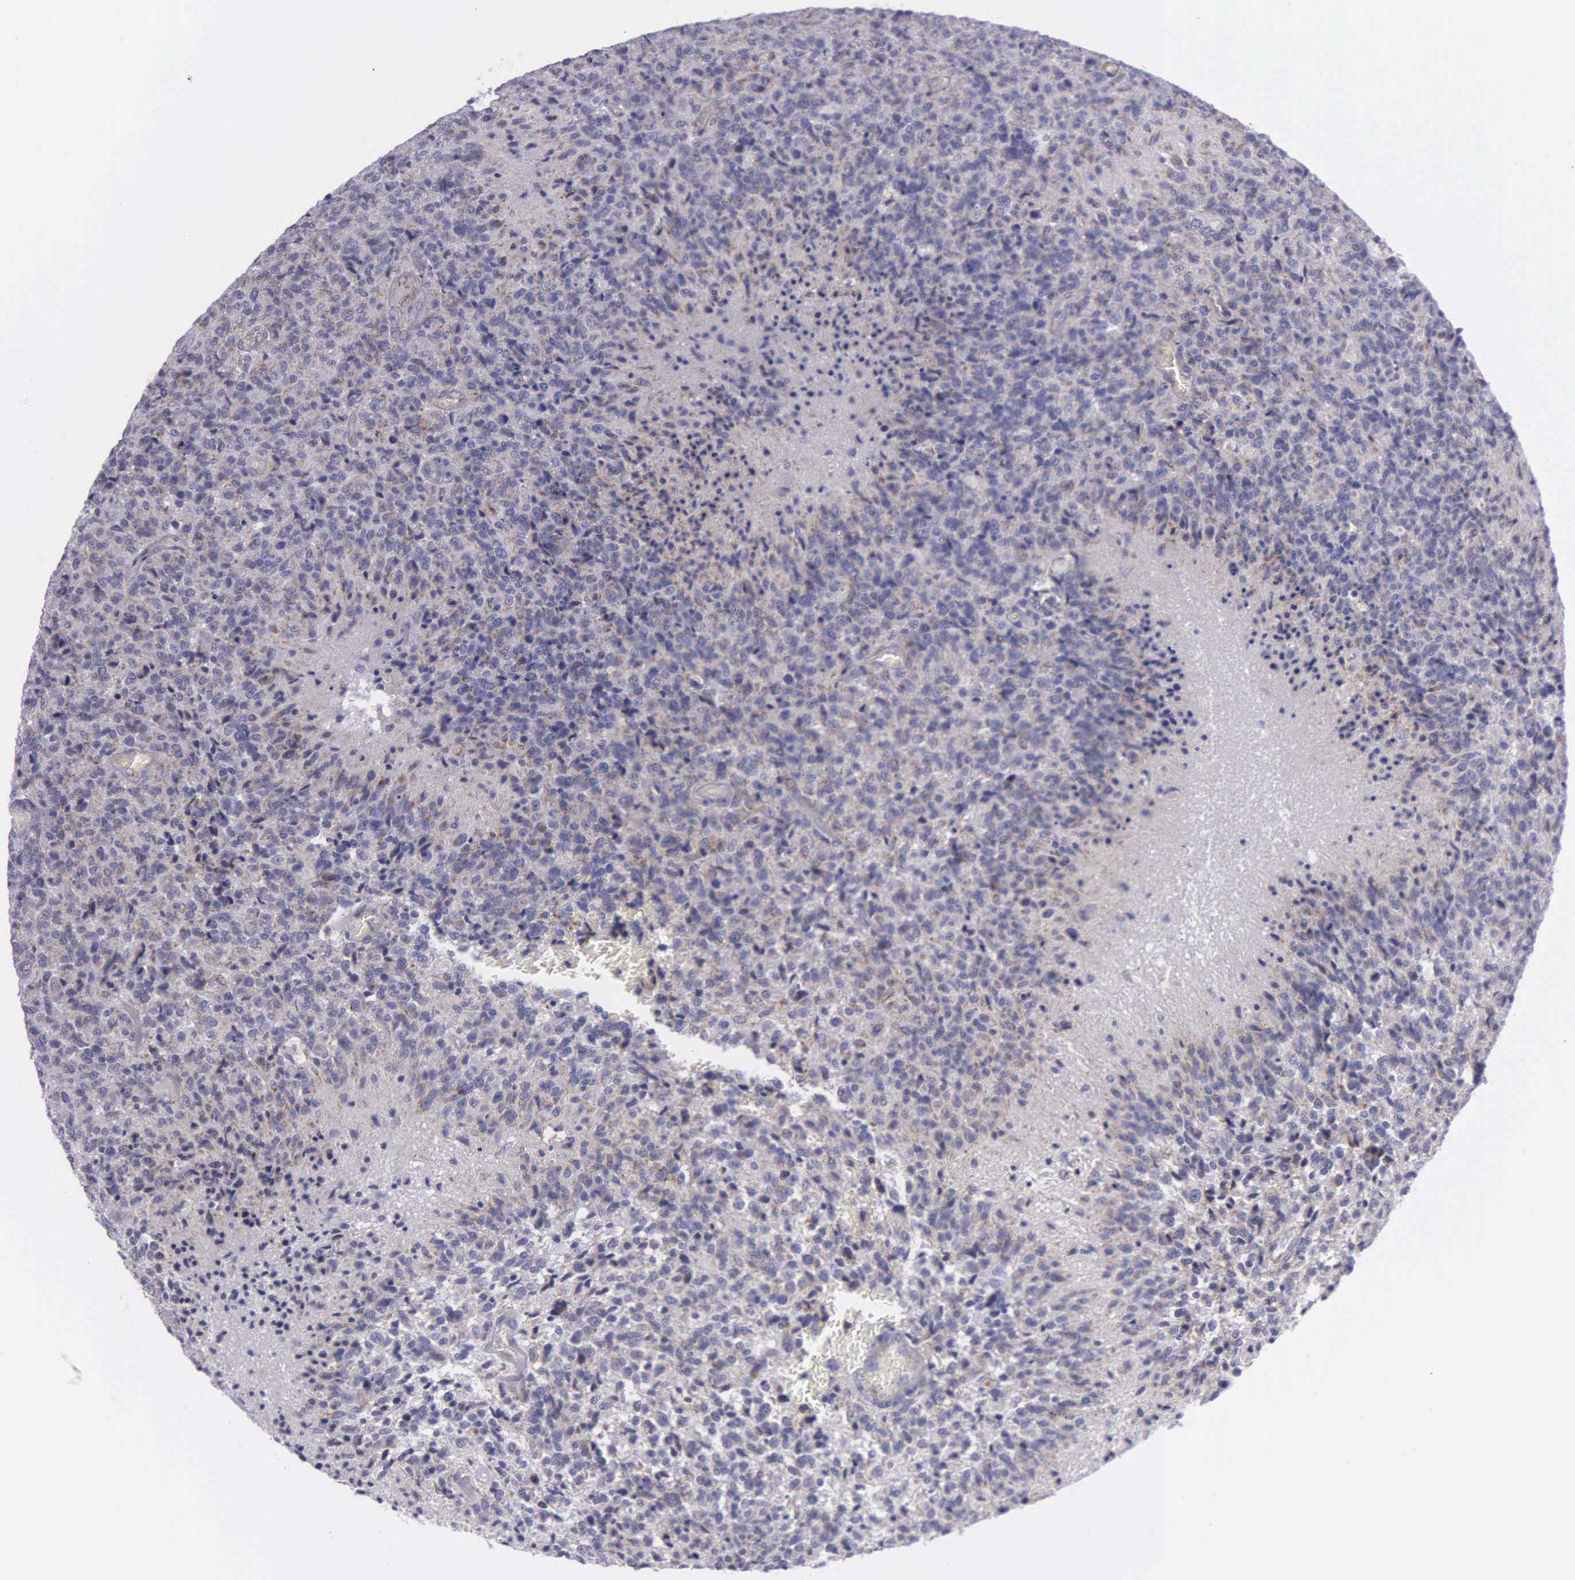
{"staining": {"intensity": "negative", "quantity": "none", "location": "none"}, "tissue": "glioma", "cell_type": "Tumor cells", "image_type": "cancer", "snomed": [{"axis": "morphology", "description": "Glioma, malignant, High grade"}, {"axis": "topography", "description": "Brain"}], "caption": "Tumor cells are negative for brown protein staining in malignant glioma (high-grade). (Stains: DAB (3,3'-diaminobenzidine) immunohistochemistry with hematoxylin counter stain, Microscopy: brightfield microscopy at high magnification).", "gene": "SYNJ2BP", "patient": {"sex": "male", "age": 36}}